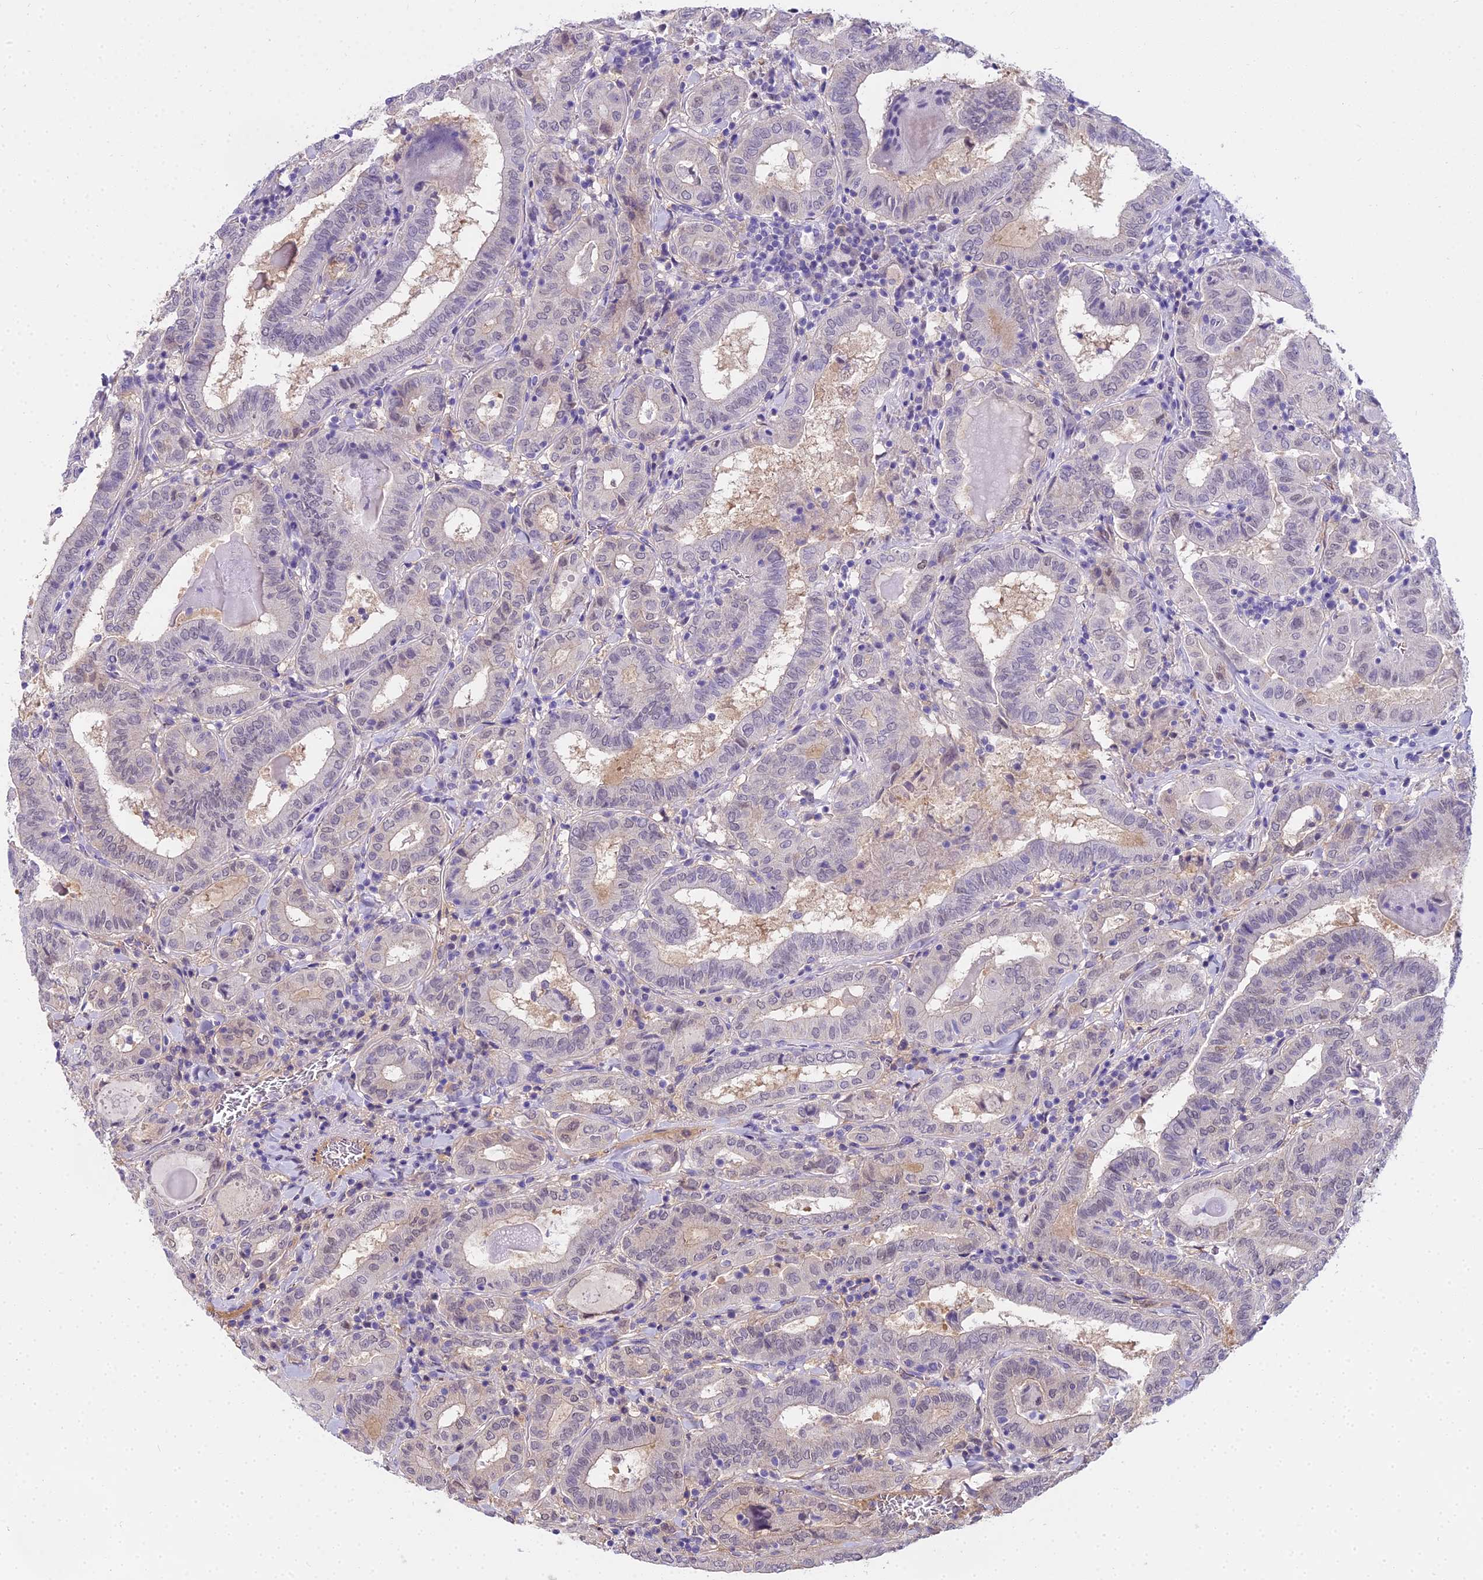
{"staining": {"intensity": "negative", "quantity": "none", "location": "none"}, "tissue": "thyroid cancer", "cell_type": "Tumor cells", "image_type": "cancer", "snomed": [{"axis": "morphology", "description": "Papillary adenocarcinoma, NOS"}, {"axis": "topography", "description": "Thyroid gland"}], "caption": "Papillary adenocarcinoma (thyroid) stained for a protein using IHC displays no staining tumor cells.", "gene": "MAT2A", "patient": {"sex": "female", "age": 72}}